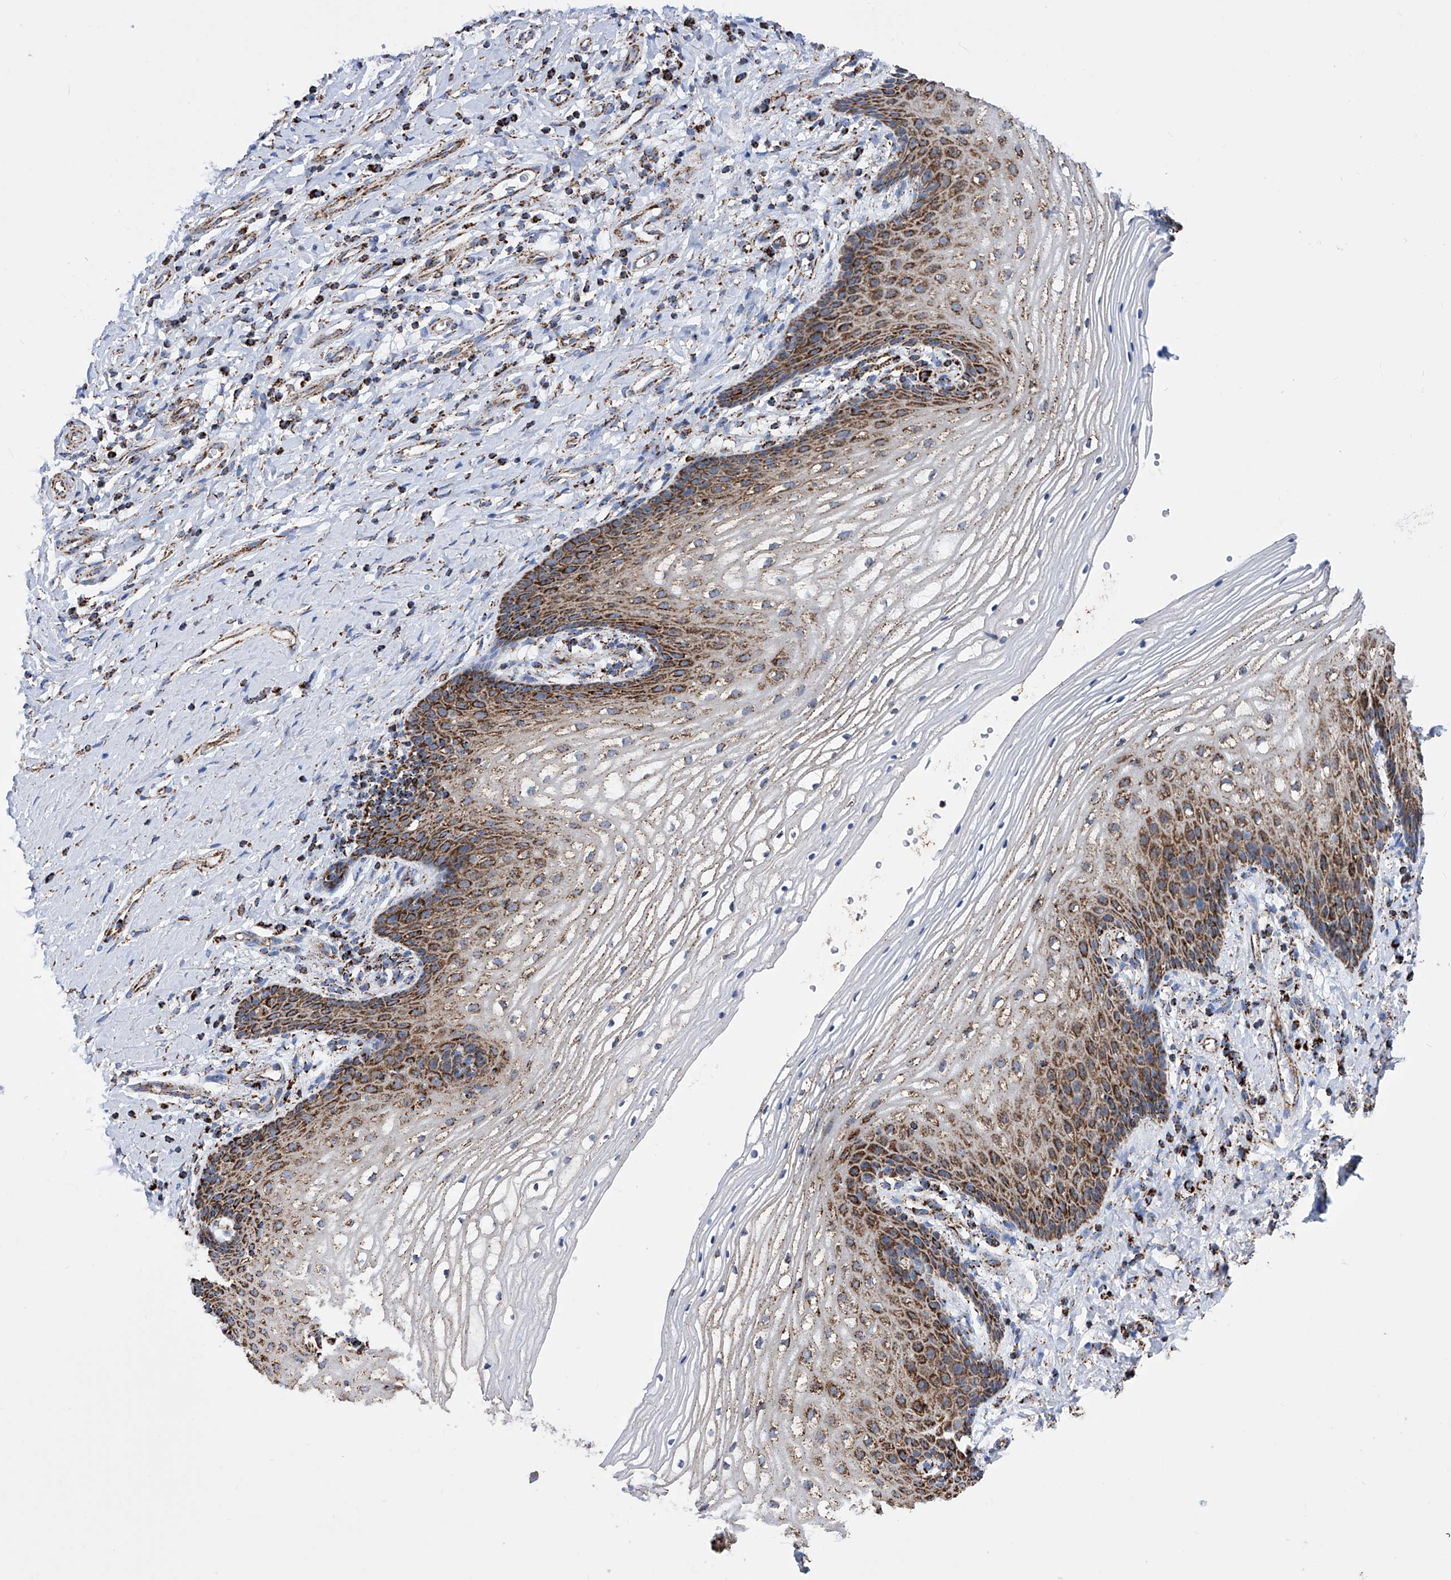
{"staining": {"intensity": "strong", "quantity": "25%-75%", "location": "cytoplasmic/membranous"}, "tissue": "vagina", "cell_type": "Squamous epithelial cells", "image_type": "normal", "snomed": [{"axis": "morphology", "description": "Normal tissue, NOS"}, {"axis": "topography", "description": "Vagina"}], "caption": "Brown immunohistochemical staining in normal vagina exhibits strong cytoplasmic/membranous positivity in about 25%-75% of squamous epithelial cells. (IHC, brightfield microscopy, high magnification).", "gene": "ATP5PF", "patient": {"sex": "female", "age": 60}}